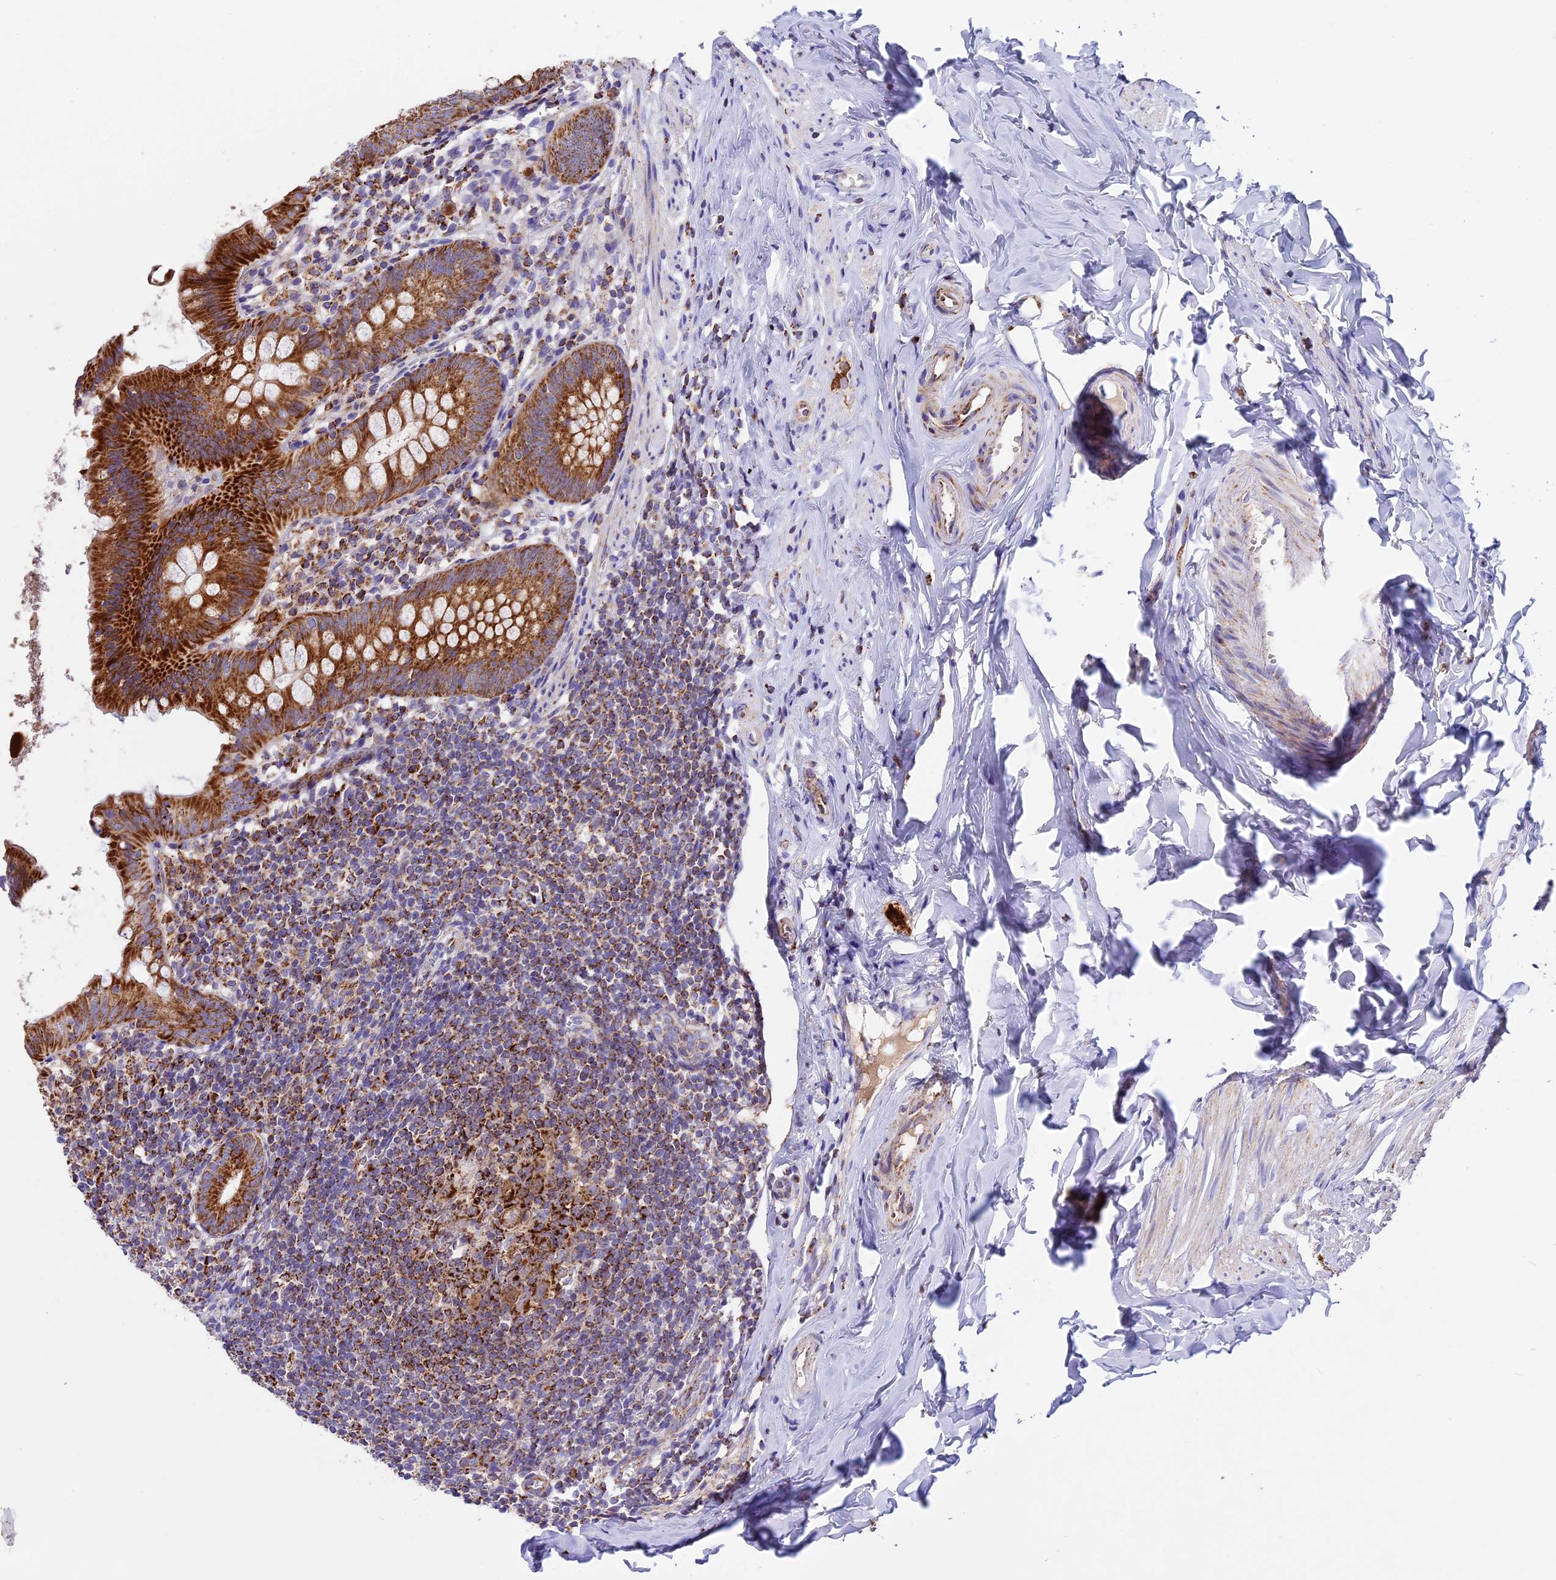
{"staining": {"intensity": "strong", "quantity": ">75%", "location": "cytoplasmic/membranous"}, "tissue": "appendix", "cell_type": "Glandular cells", "image_type": "normal", "snomed": [{"axis": "morphology", "description": "Normal tissue, NOS"}, {"axis": "topography", "description": "Appendix"}], "caption": "Immunohistochemistry micrograph of benign appendix: appendix stained using immunohistochemistry reveals high levels of strong protein expression localized specifically in the cytoplasmic/membranous of glandular cells, appearing as a cytoplasmic/membranous brown color.", "gene": "COX17", "patient": {"sex": "female", "age": 51}}